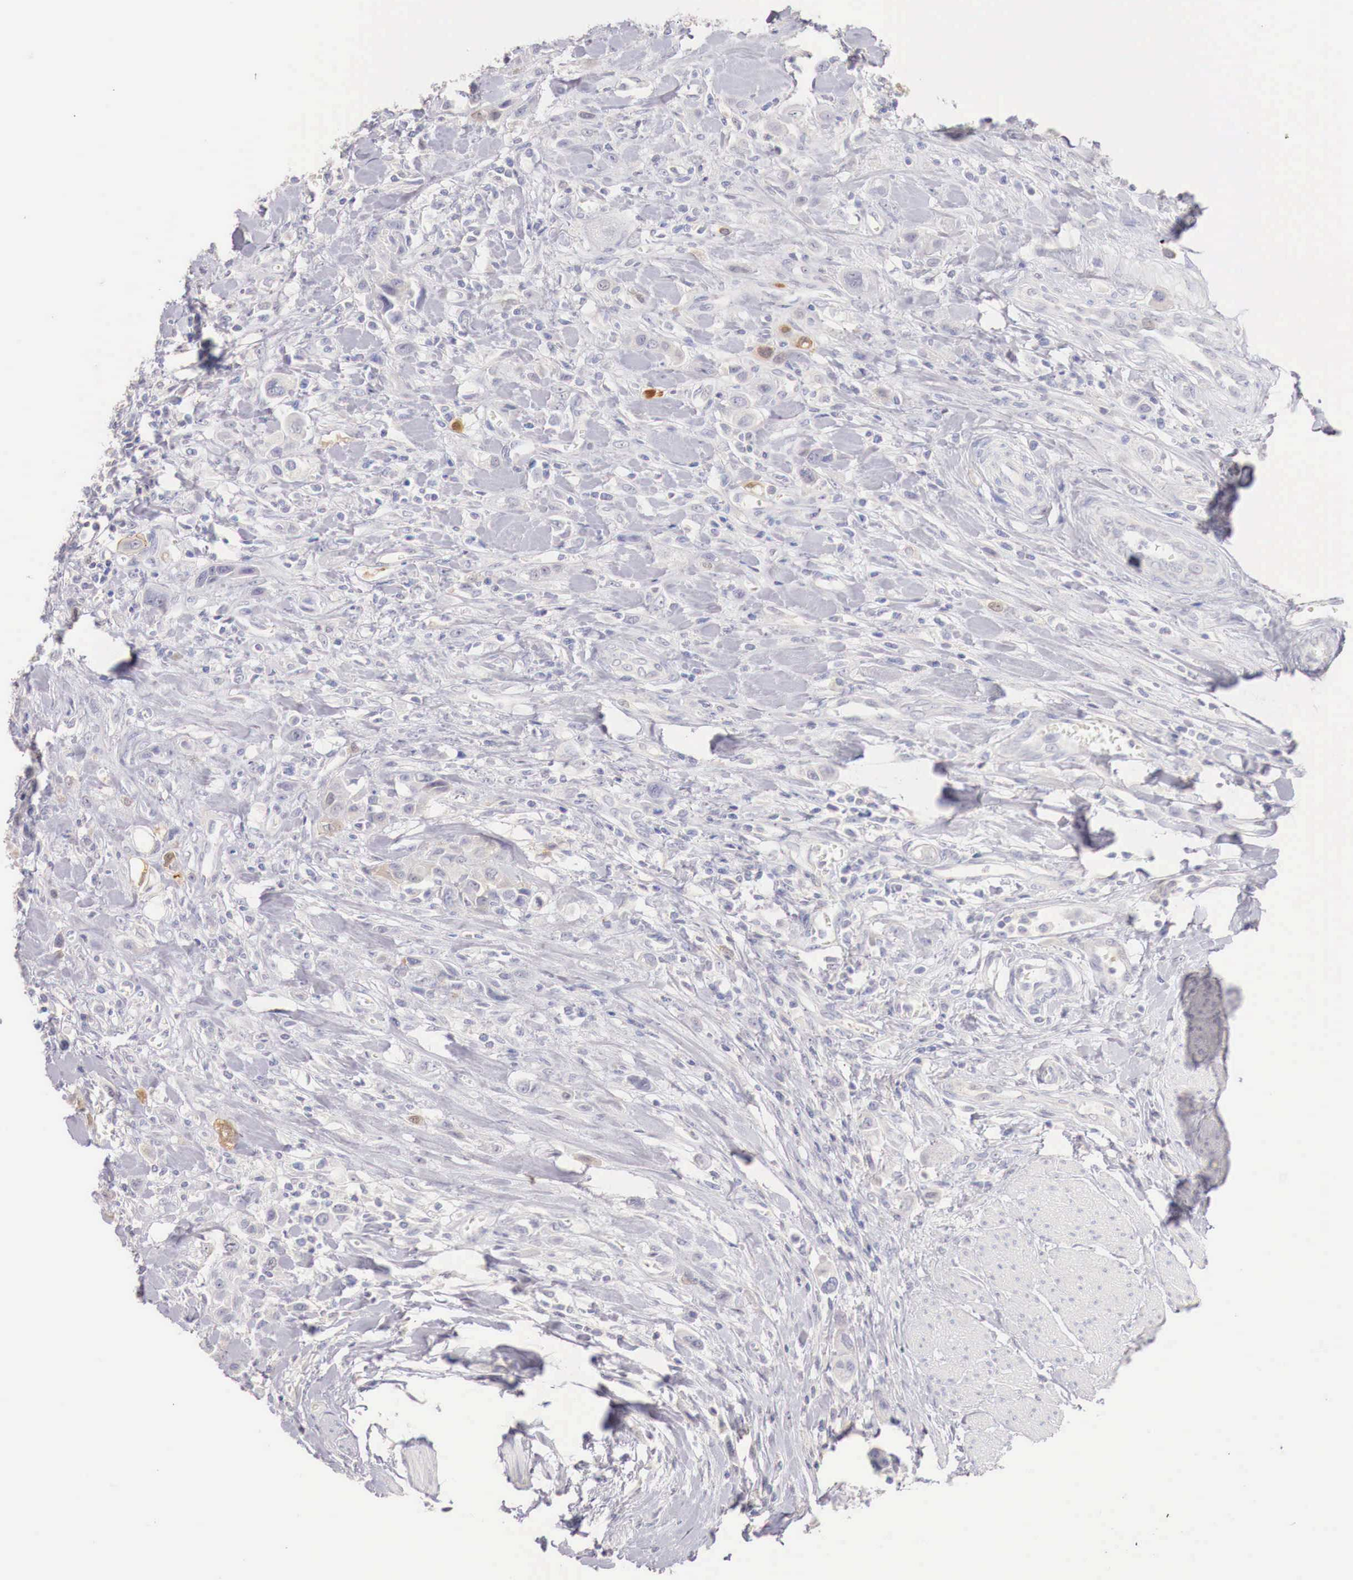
{"staining": {"intensity": "negative", "quantity": "none", "location": "none"}, "tissue": "urothelial cancer", "cell_type": "Tumor cells", "image_type": "cancer", "snomed": [{"axis": "morphology", "description": "Urothelial carcinoma, High grade"}, {"axis": "topography", "description": "Urinary bladder"}], "caption": "Tumor cells show no significant protein expression in urothelial cancer.", "gene": "ITIH6", "patient": {"sex": "male", "age": 50}}